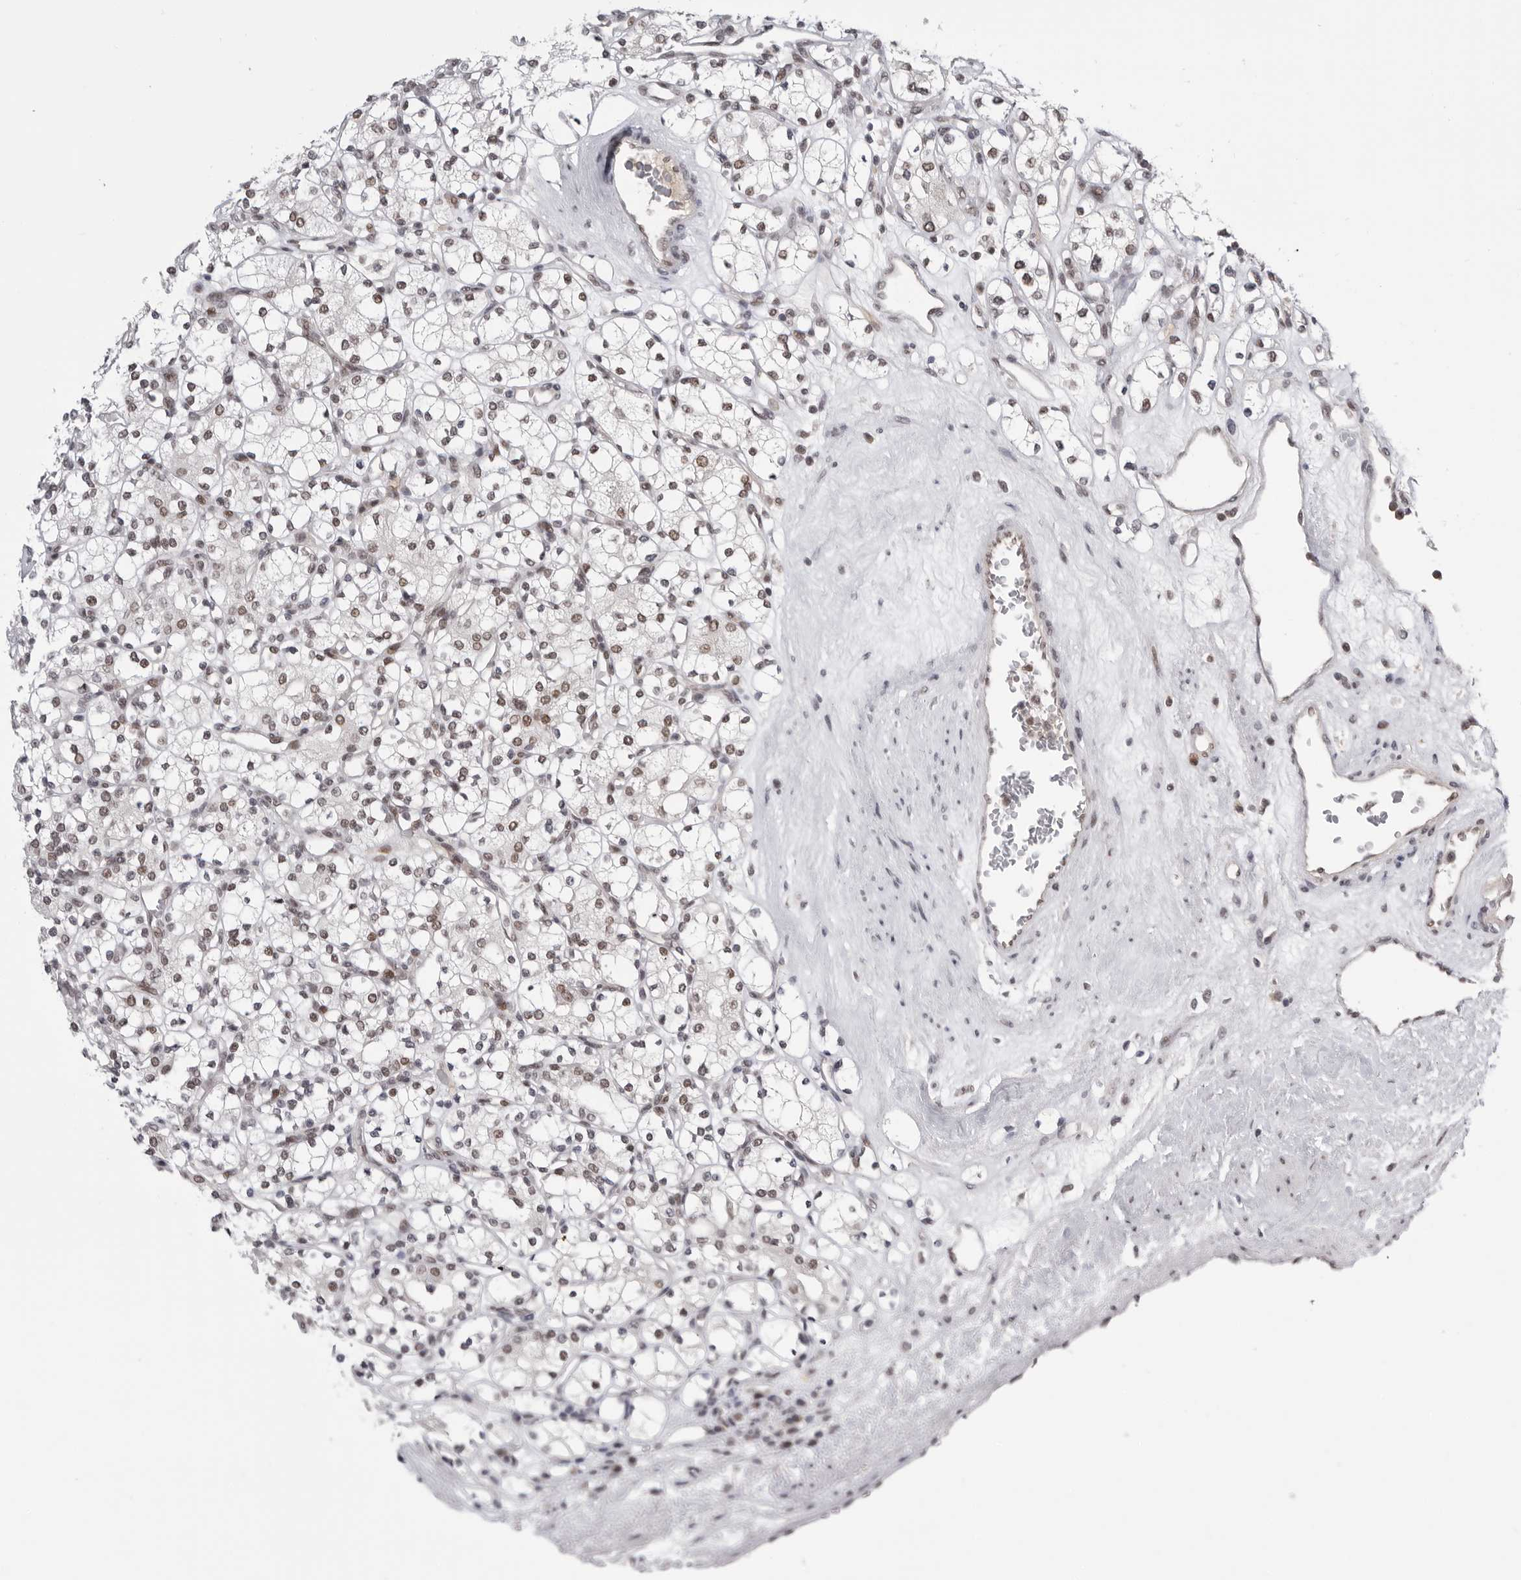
{"staining": {"intensity": "weak", "quantity": ">75%", "location": "nuclear"}, "tissue": "renal cancer", "cell_type": "Tumor cells", "image_type": "cancer", "snomed": [{"axis": "morphology", "description": "Adenocarcinoma, NOS"}, {"axis": "topography", "description": "Kidney"}], "caption": "Immunohistochemistry of renal cancer exhibits low levels of weak nuclear staining in approximately >75% of tumor cells.", "gene": "POU5F1", "patient": {"sex": "male", "age": 77}}